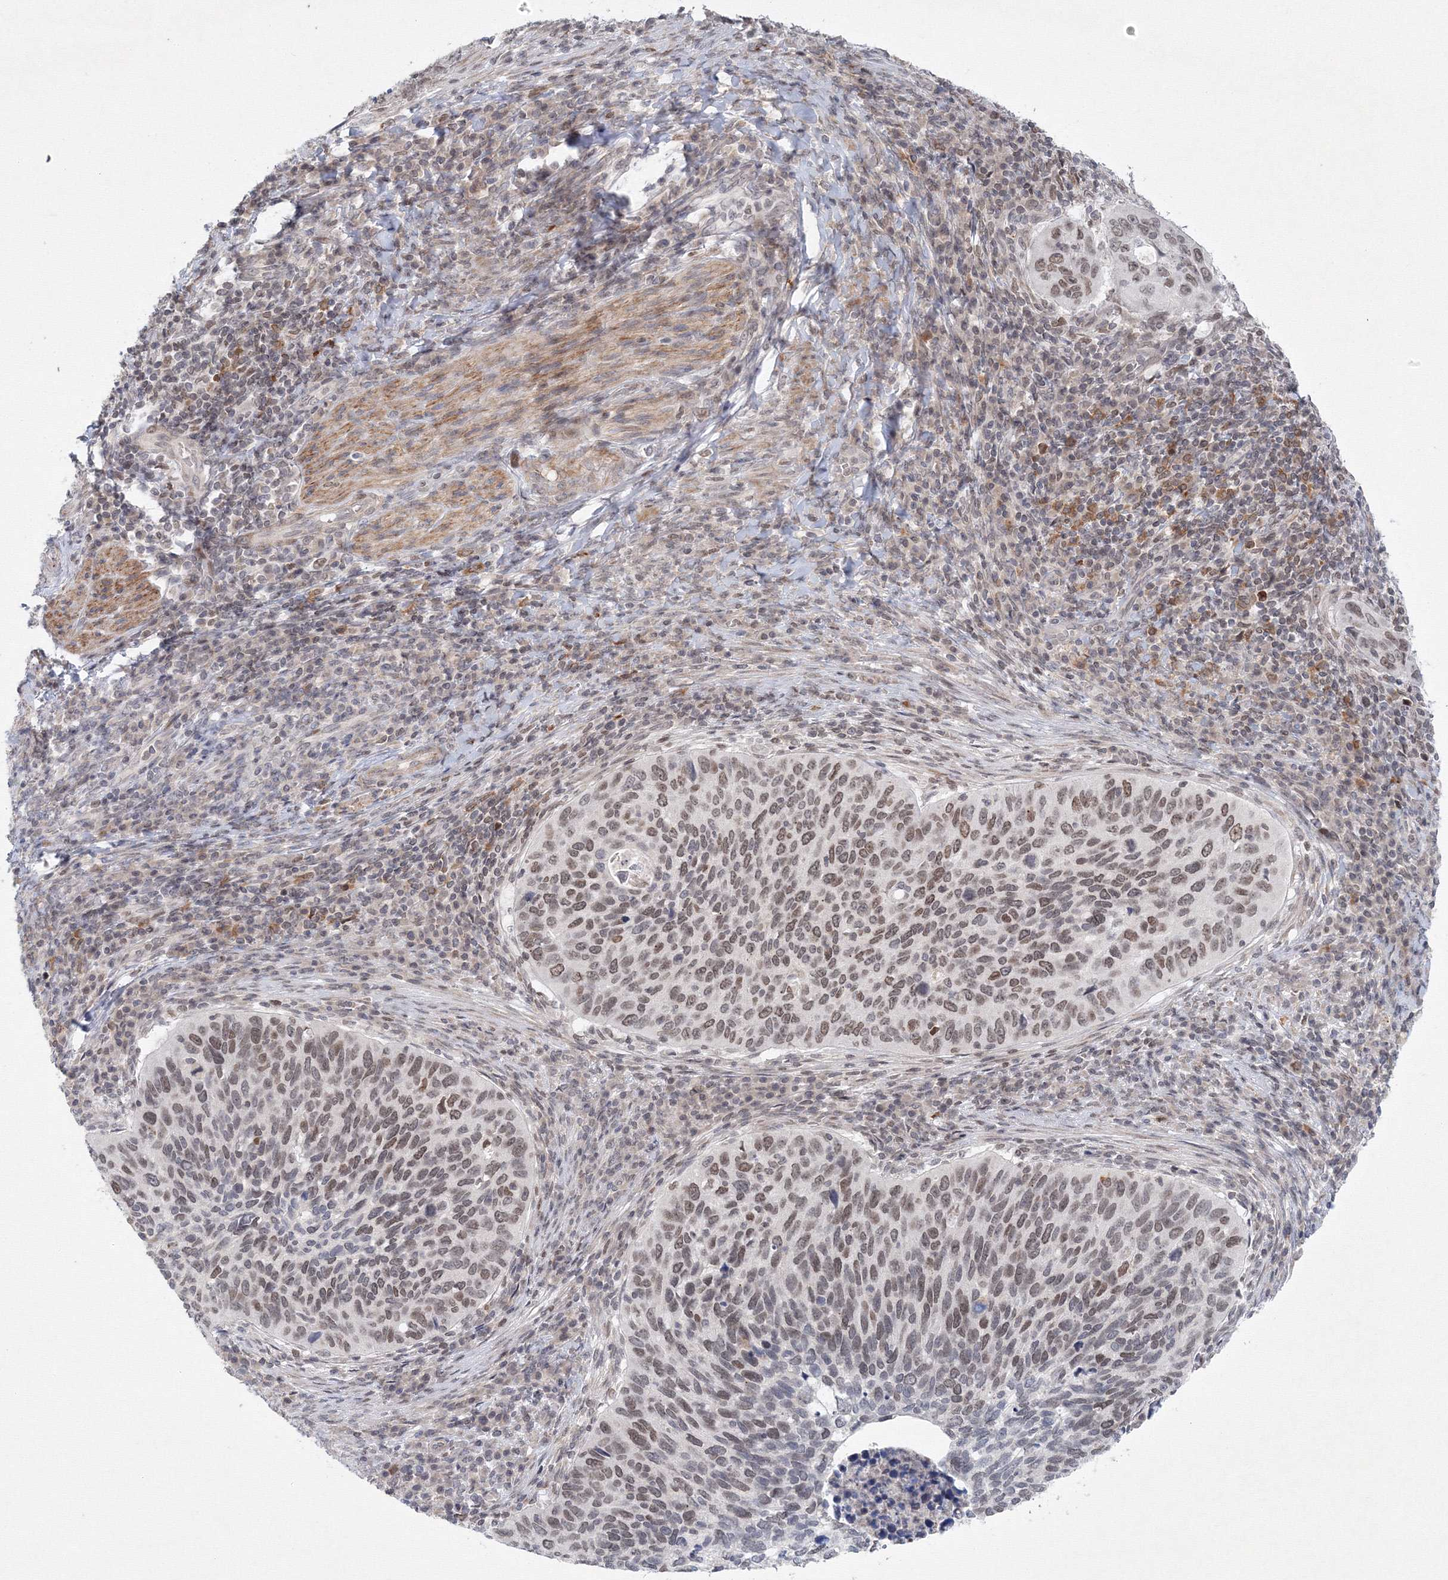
{"staining": {"intensity": "weak", "quantity": "25%-75%", "location": "nuclear"}, "tissue": "cervical cancer", "cell_type": "Tumor cells", "image_type": "cancer", "snomed": [{"axis": "morphology", "description": "Squamous cell carcinoma, NOS"}, {"axis": "topography", "description": "Cervix"}], "caption": "Approximately 25%-75% of tumor cells in cervical squamous cell carcinoma display weak nuclear protein positivity as visualized by brown immunohistochemical staining.", "gene": "KIF4A", "patient": {"sex": "female", "age": 38}}